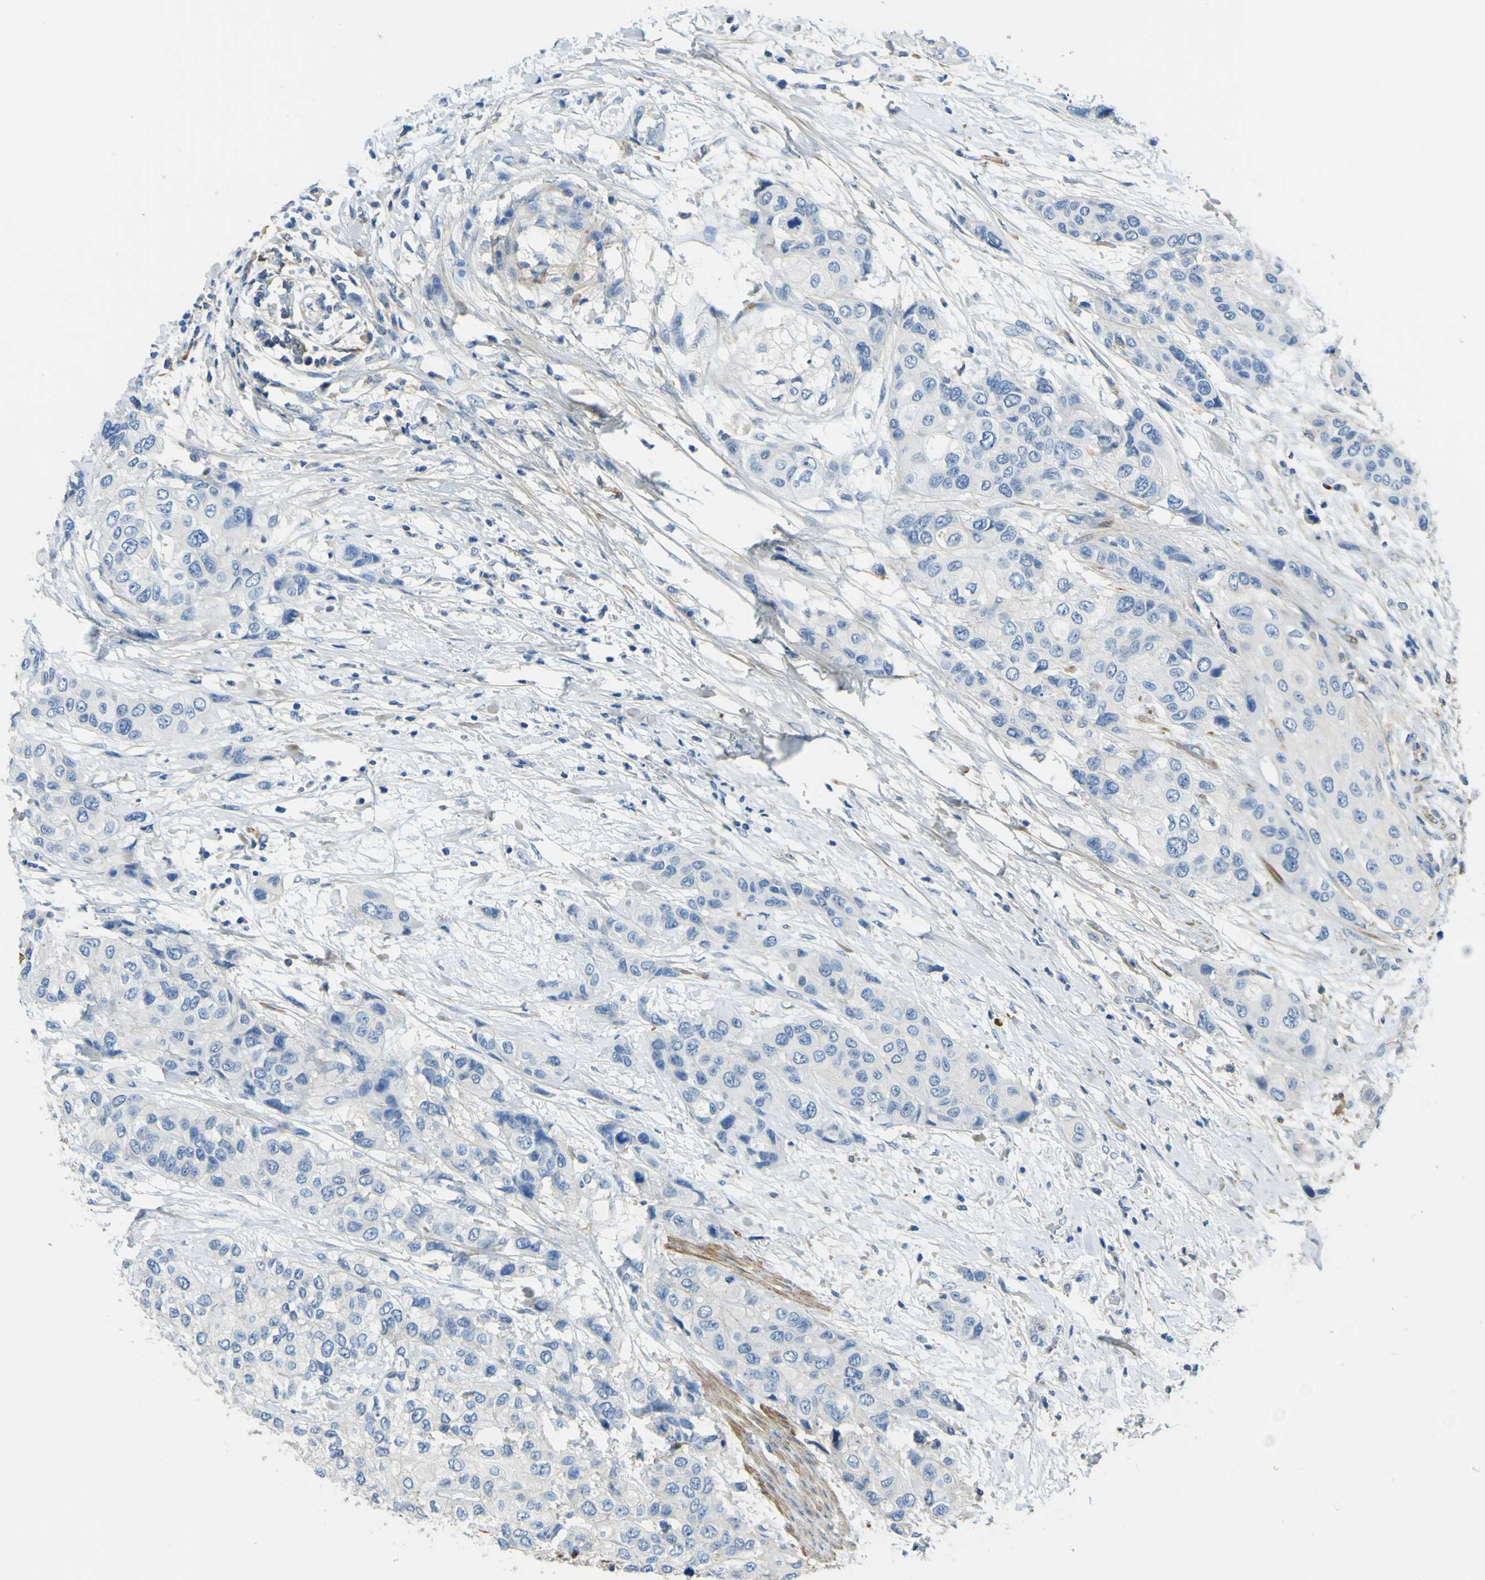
{"staining": {"intensity": "negative", "quantity": "none", "location": "none"}, "tissue": "urothelial cancer", "cell_type": "Tumor cells", "image_type": "cancer", "snomed": [{"axis": "morphology", "description": "Urothelial carcinoma, High grade"}, {"axis": "topography", "description": "Urinary bladder"}], "caption": "Urothelial carcinoma (high-grade) was stained to show a protein in brown. There is no significant expression in tumor cells.", "gene": "OGN", "patient": {"sex": "female", "age": 56}}